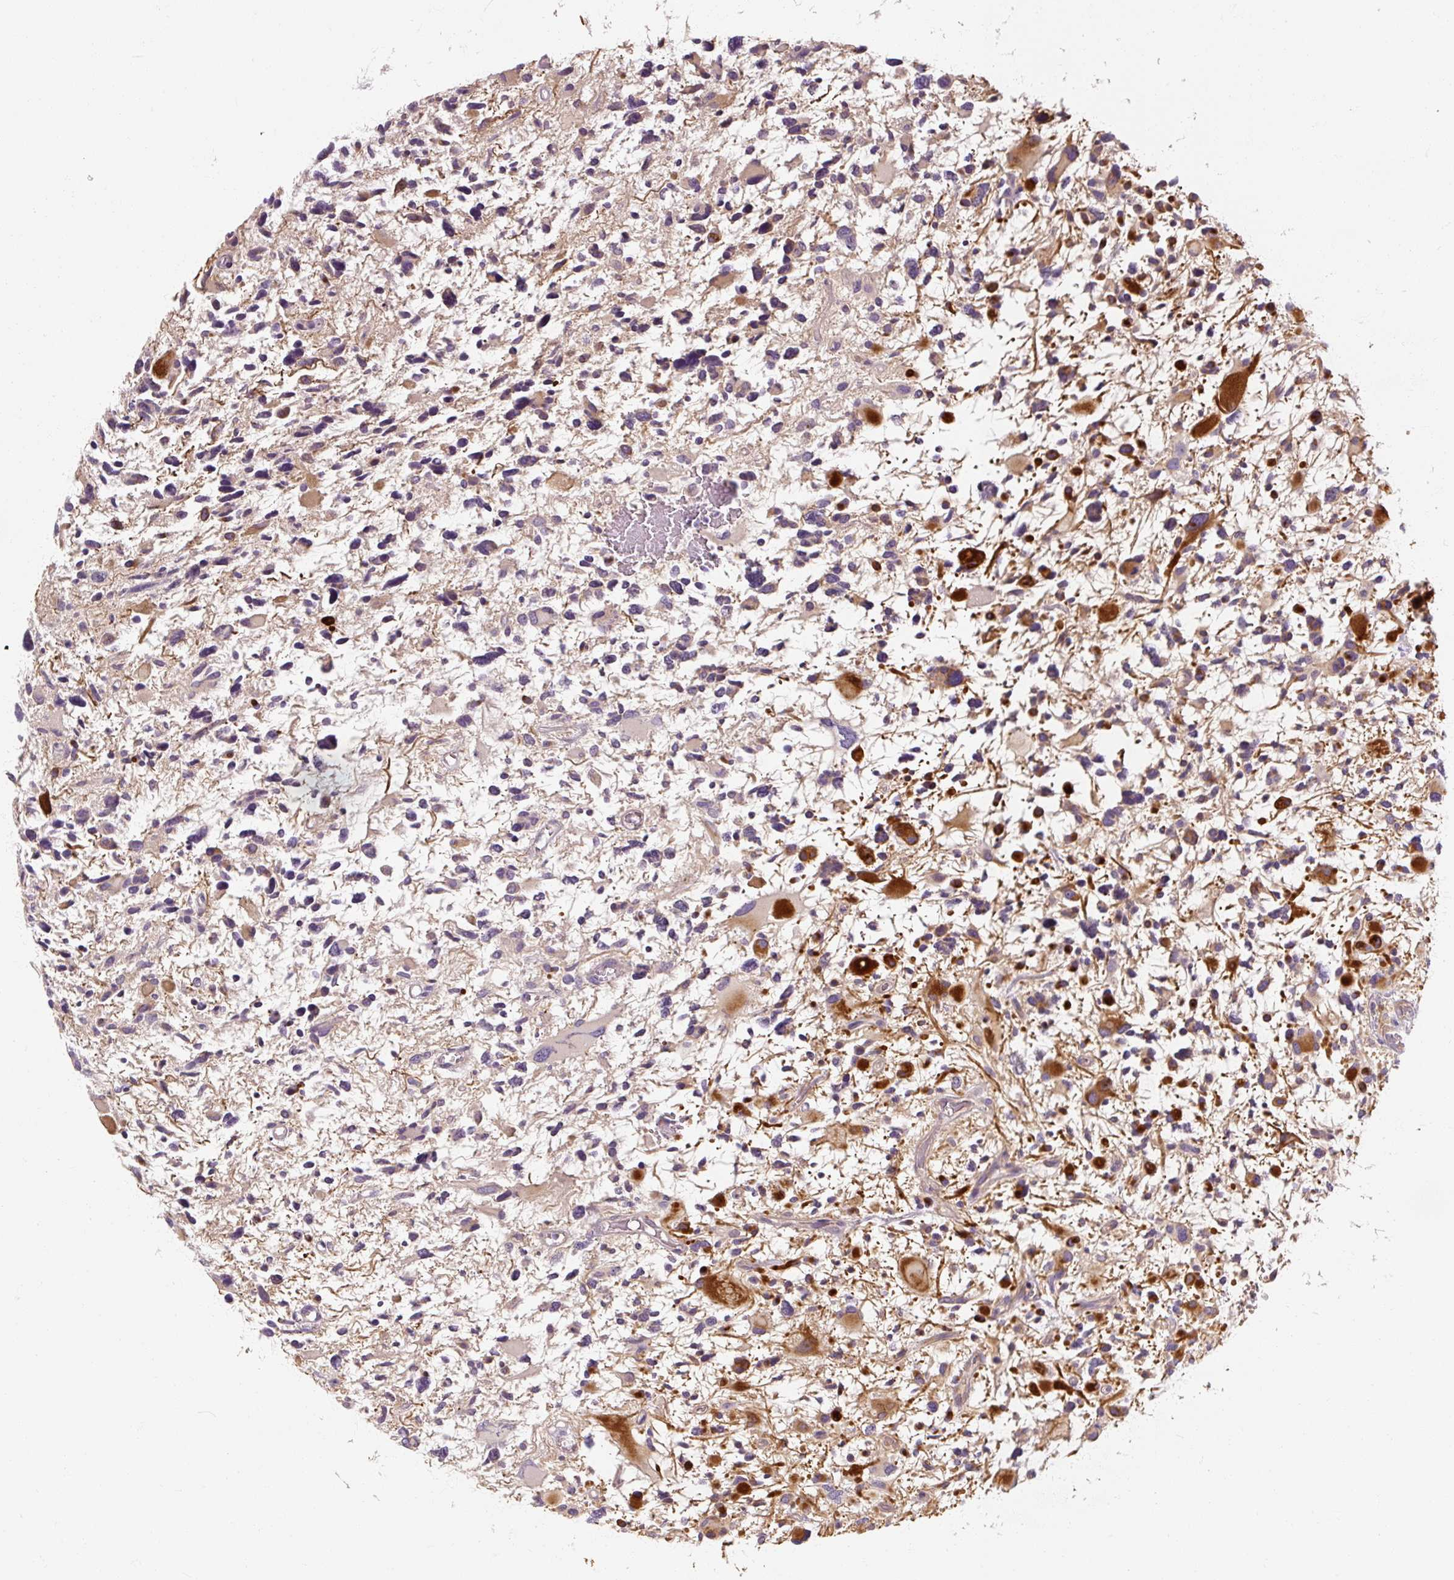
{"staining": {"intensity": "strong", "quantity": "<25%", "location": "cytoplasmic/membranous"}, "tissue": "glioma", "cell_type": "Tumor cells", "image_type": "cancer", "snomed": [{"axis": "morphology", "description": "Glioma, malignant, High grade"}, {"axis": "topography", "description": "Brain"}], "caption": "Protein staining of malignant glioma (high-grade) tissue exhibits strong cytoplasmic/membranous expression in about <25% of tumor cells. (DAB IHC with brightfield microscopy, high magnification).", "gene": "RB1CC1", "patient": {"sex": "female", "age": 11}}